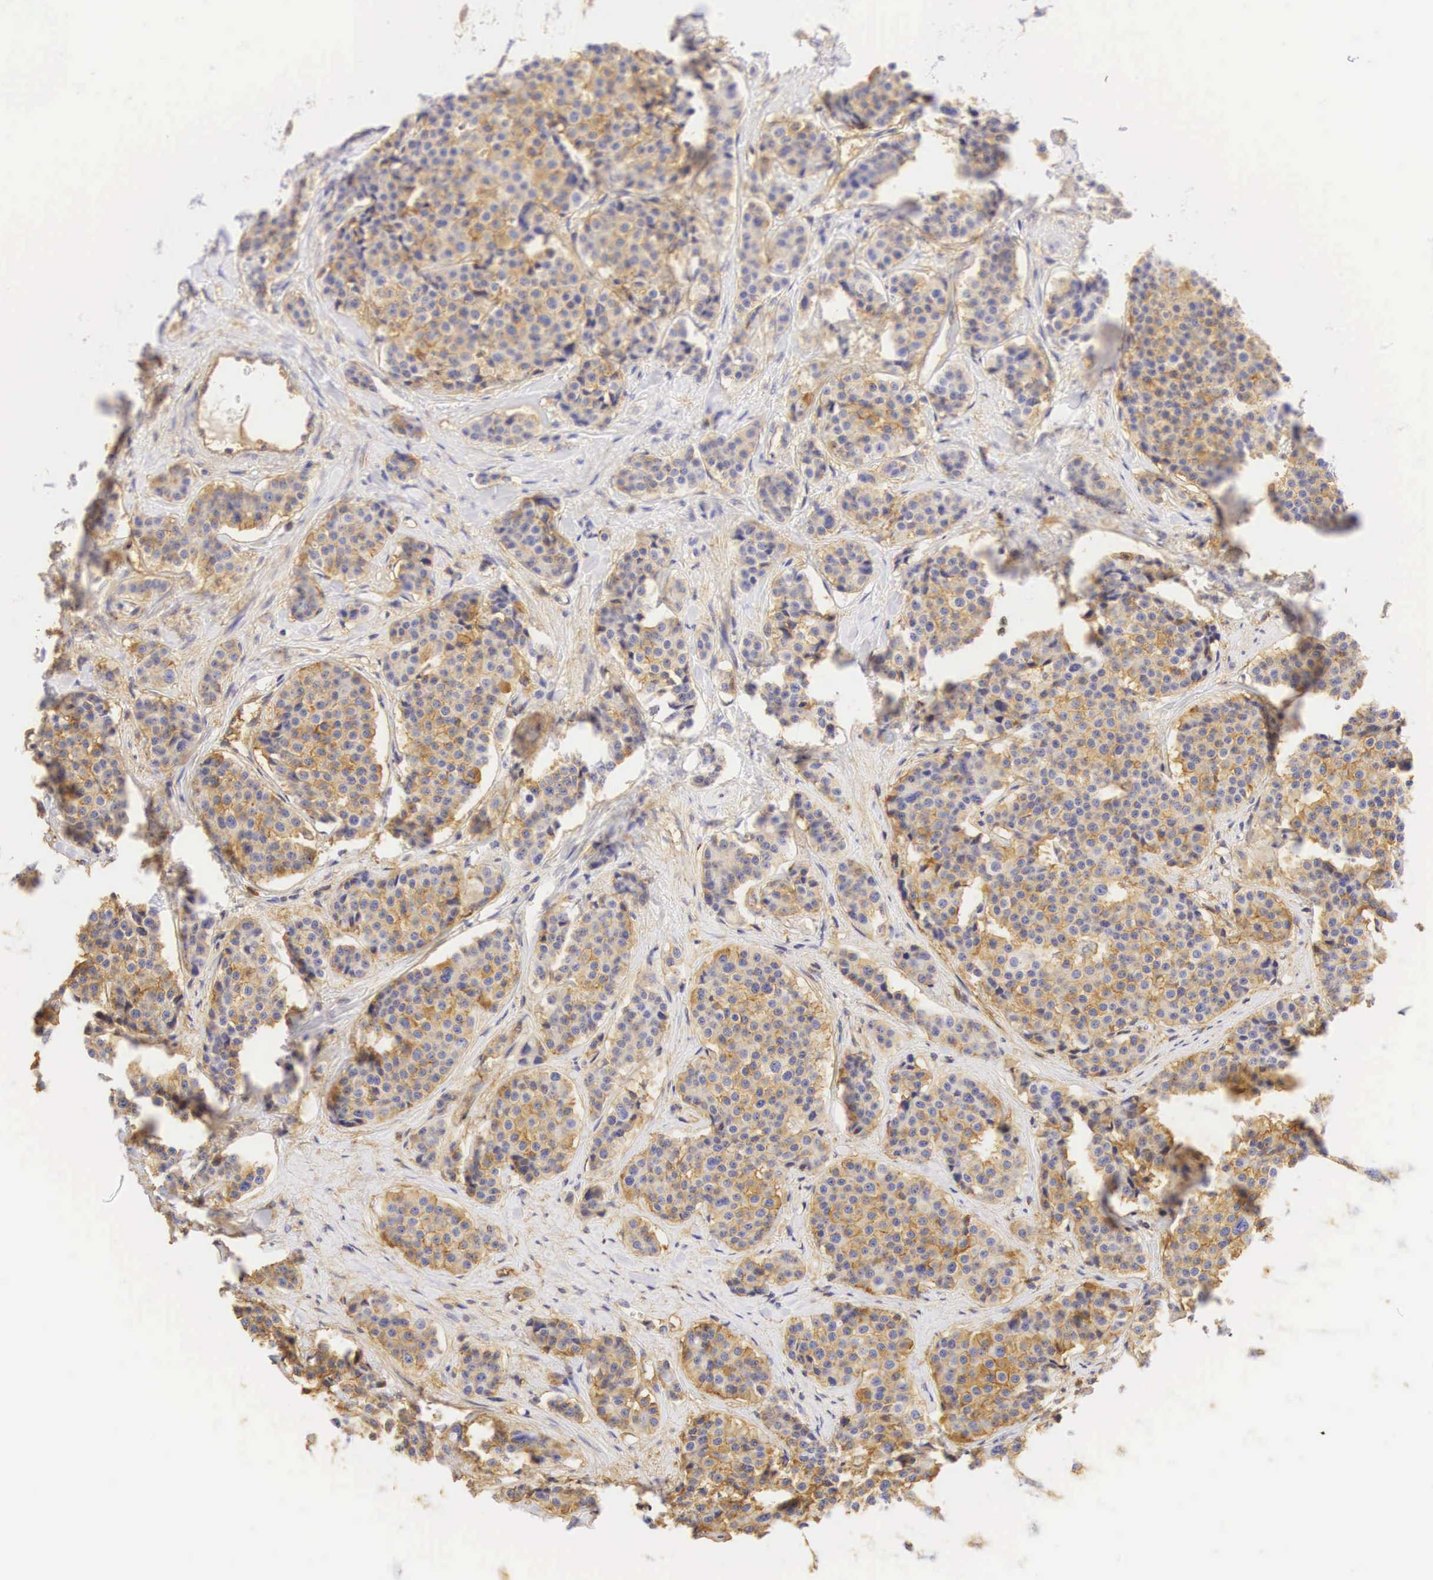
{"staining": {"intensity": "moderate", "quantity": "25%-75%", "location": "cytoplasmic/membranous"}, "tissue": "carcinoid", "cell_type": "Tumor cells", "image_type": "cancer", "snomed": [{"axis": "morphology", "description": "Carcinoid, malignant, NOS"}, {"axis": "topography", "description": "Small intestine"}], "caption": "About 25%-75% of tumor cells in carcinoid display moderate cytoplasmic/membranous protein positivity as visualized by brown immunohistochemical staining.", "gene": "CD99", "patient": {"sex": "male", "age": 60}}